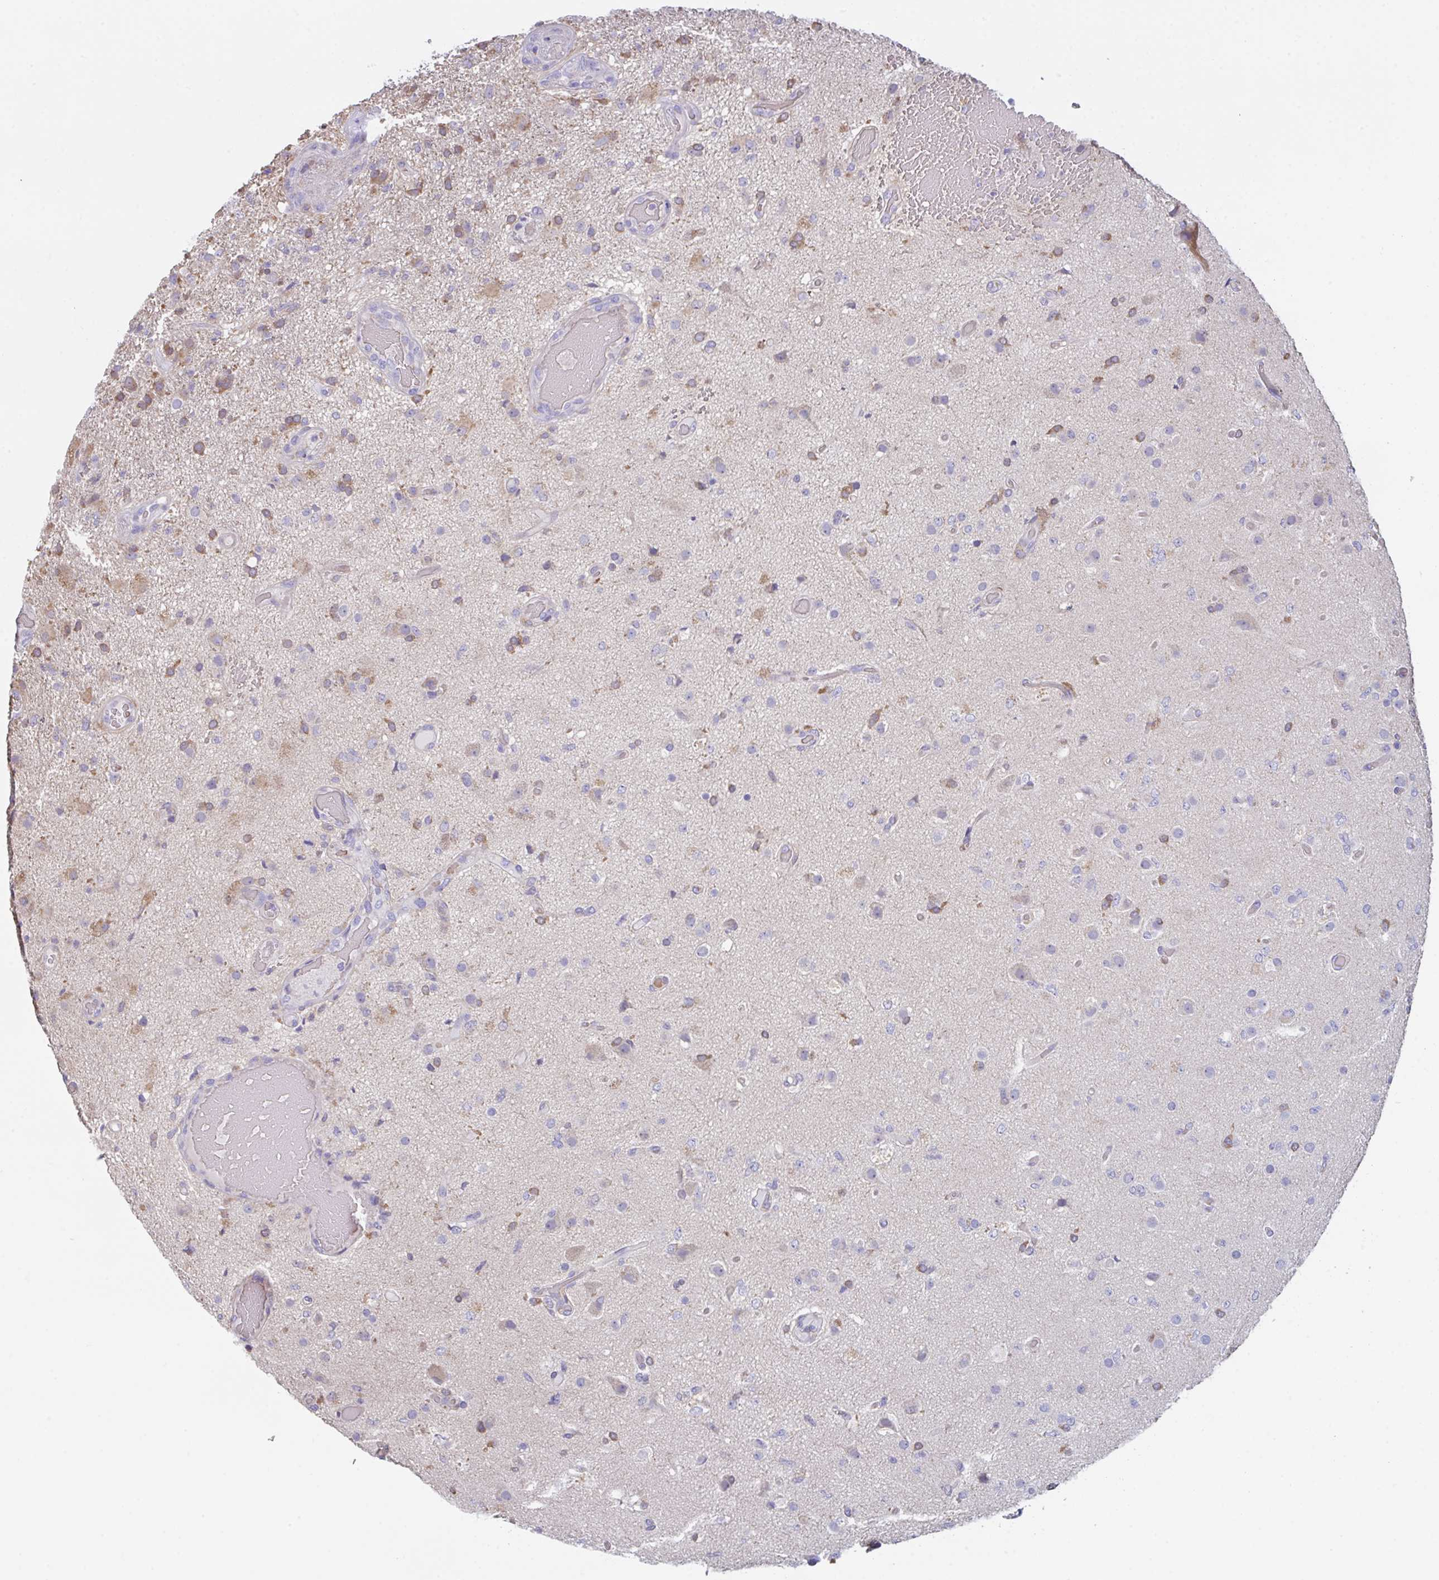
{"staining": {"intensity": "weak", "quantity": "<25%", "location": "cytoplasmic/membranous"}, "tissue": "glioma", "cell_type": "Tumor cells", "image_type": "cancer", "snomed": [{"axis": "morphology", "description": "Glioma, malignant, High grade"}, {"axis": "topography", "description": "Brain"}], "caption": "An IHC photomicrograph of glioma is shown. There is no staining in tumor cells of glioma.", "gene": "TFAP2C", "patient": {"sex": "female", "age": 74}}